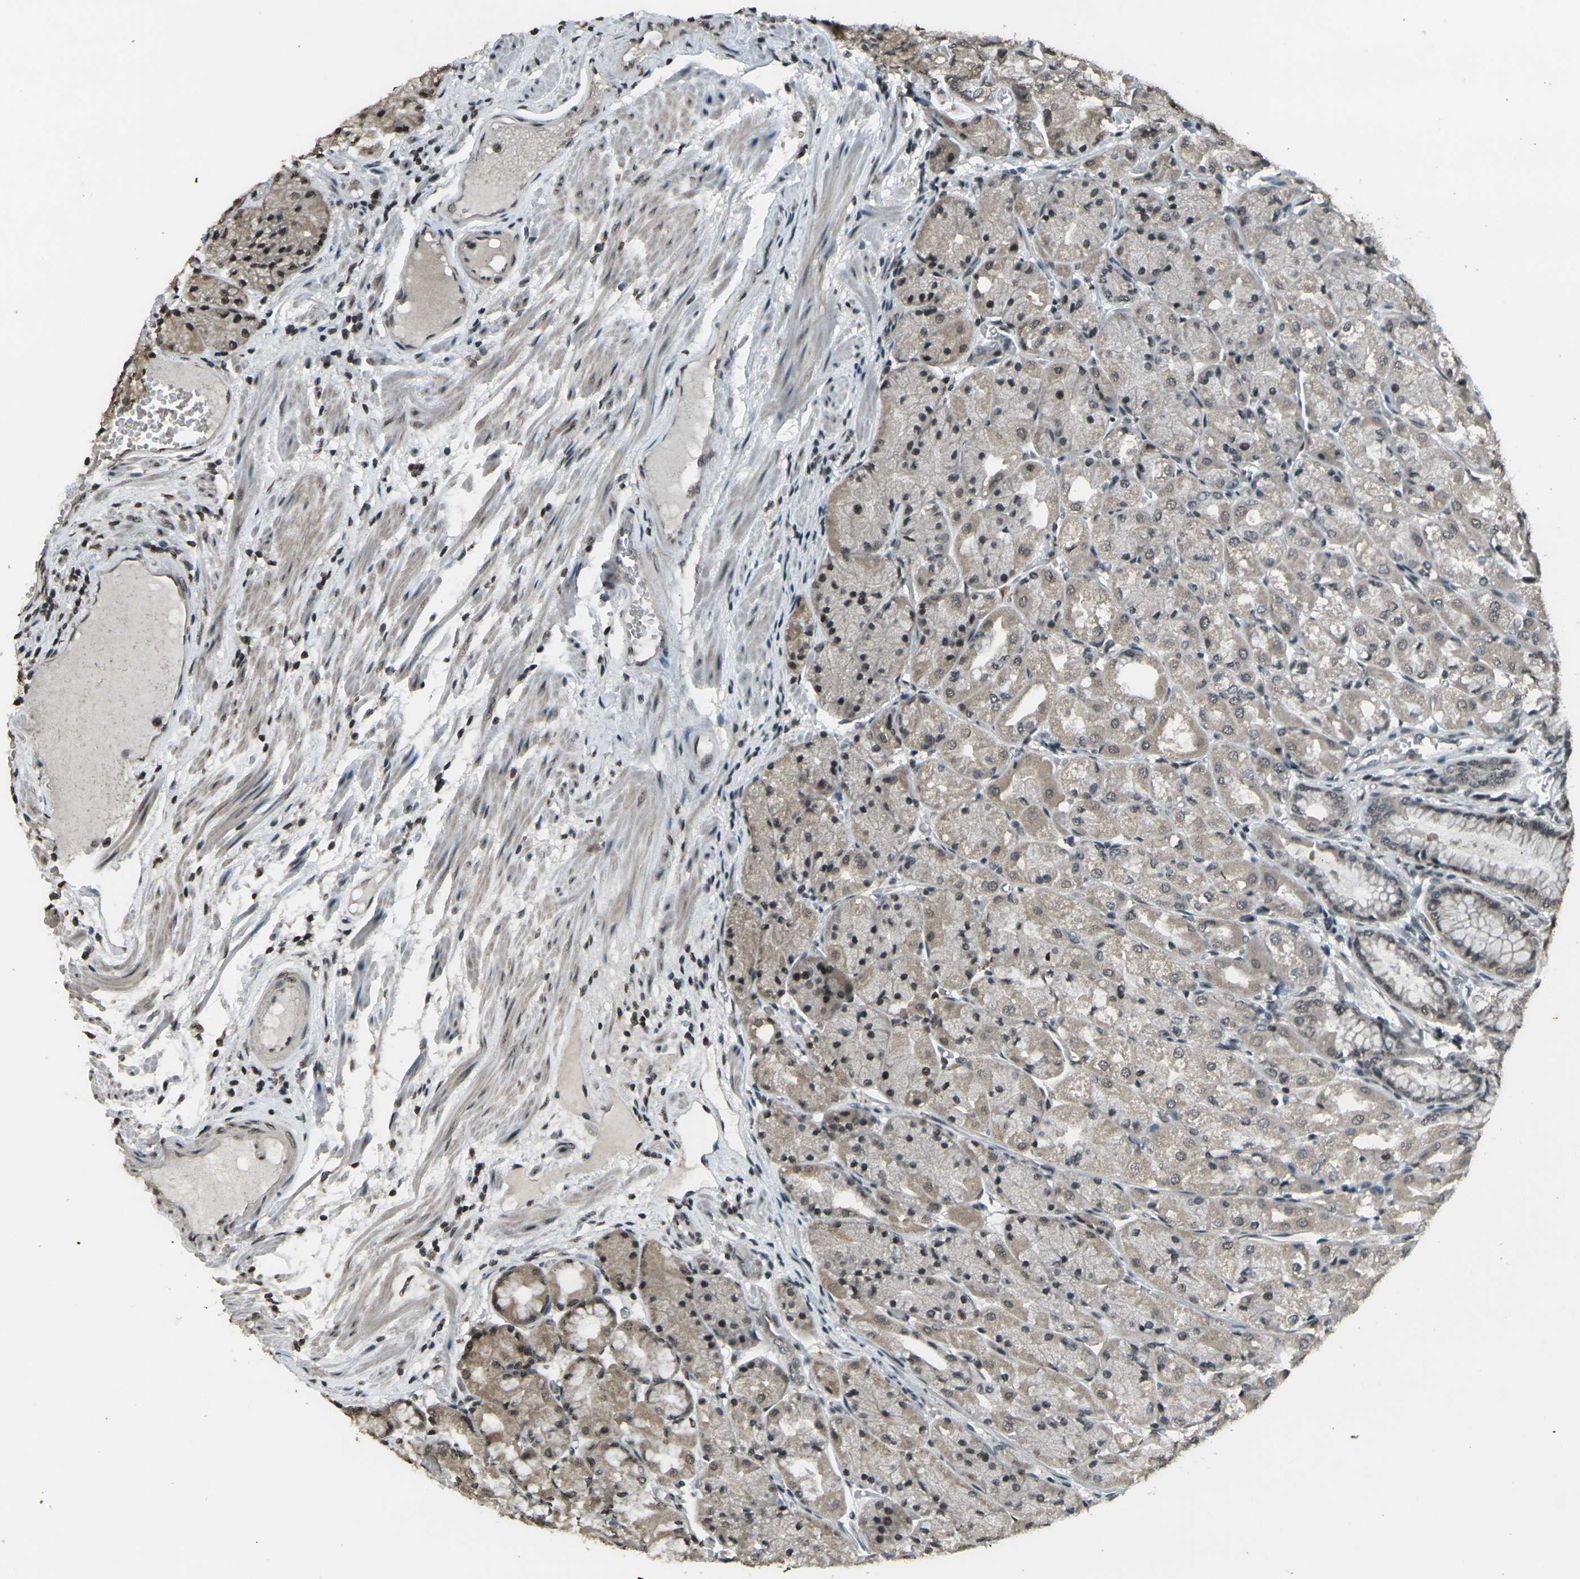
{"staining": {"intensity": "weak", "quantity": ">75%", "location": "cytoplasmic/membranous,nuclear"}, "tissue": "stomach", "cell_type": "Glandular cells", "image_type": "normal", "snomed": [{"axis": "morphology", "description": "Normal tissue, NOS"}, {"axis": "topography", "description": "Stomach, upper"}], "caption": "Glandular cells show low levels of weak cytoplasmic/membranous,nuclear staining in approximately >75% of cells in unremarkable human stomach.", "gene": "PRPF8", "patient": {"sex": "male", "age": 72}}